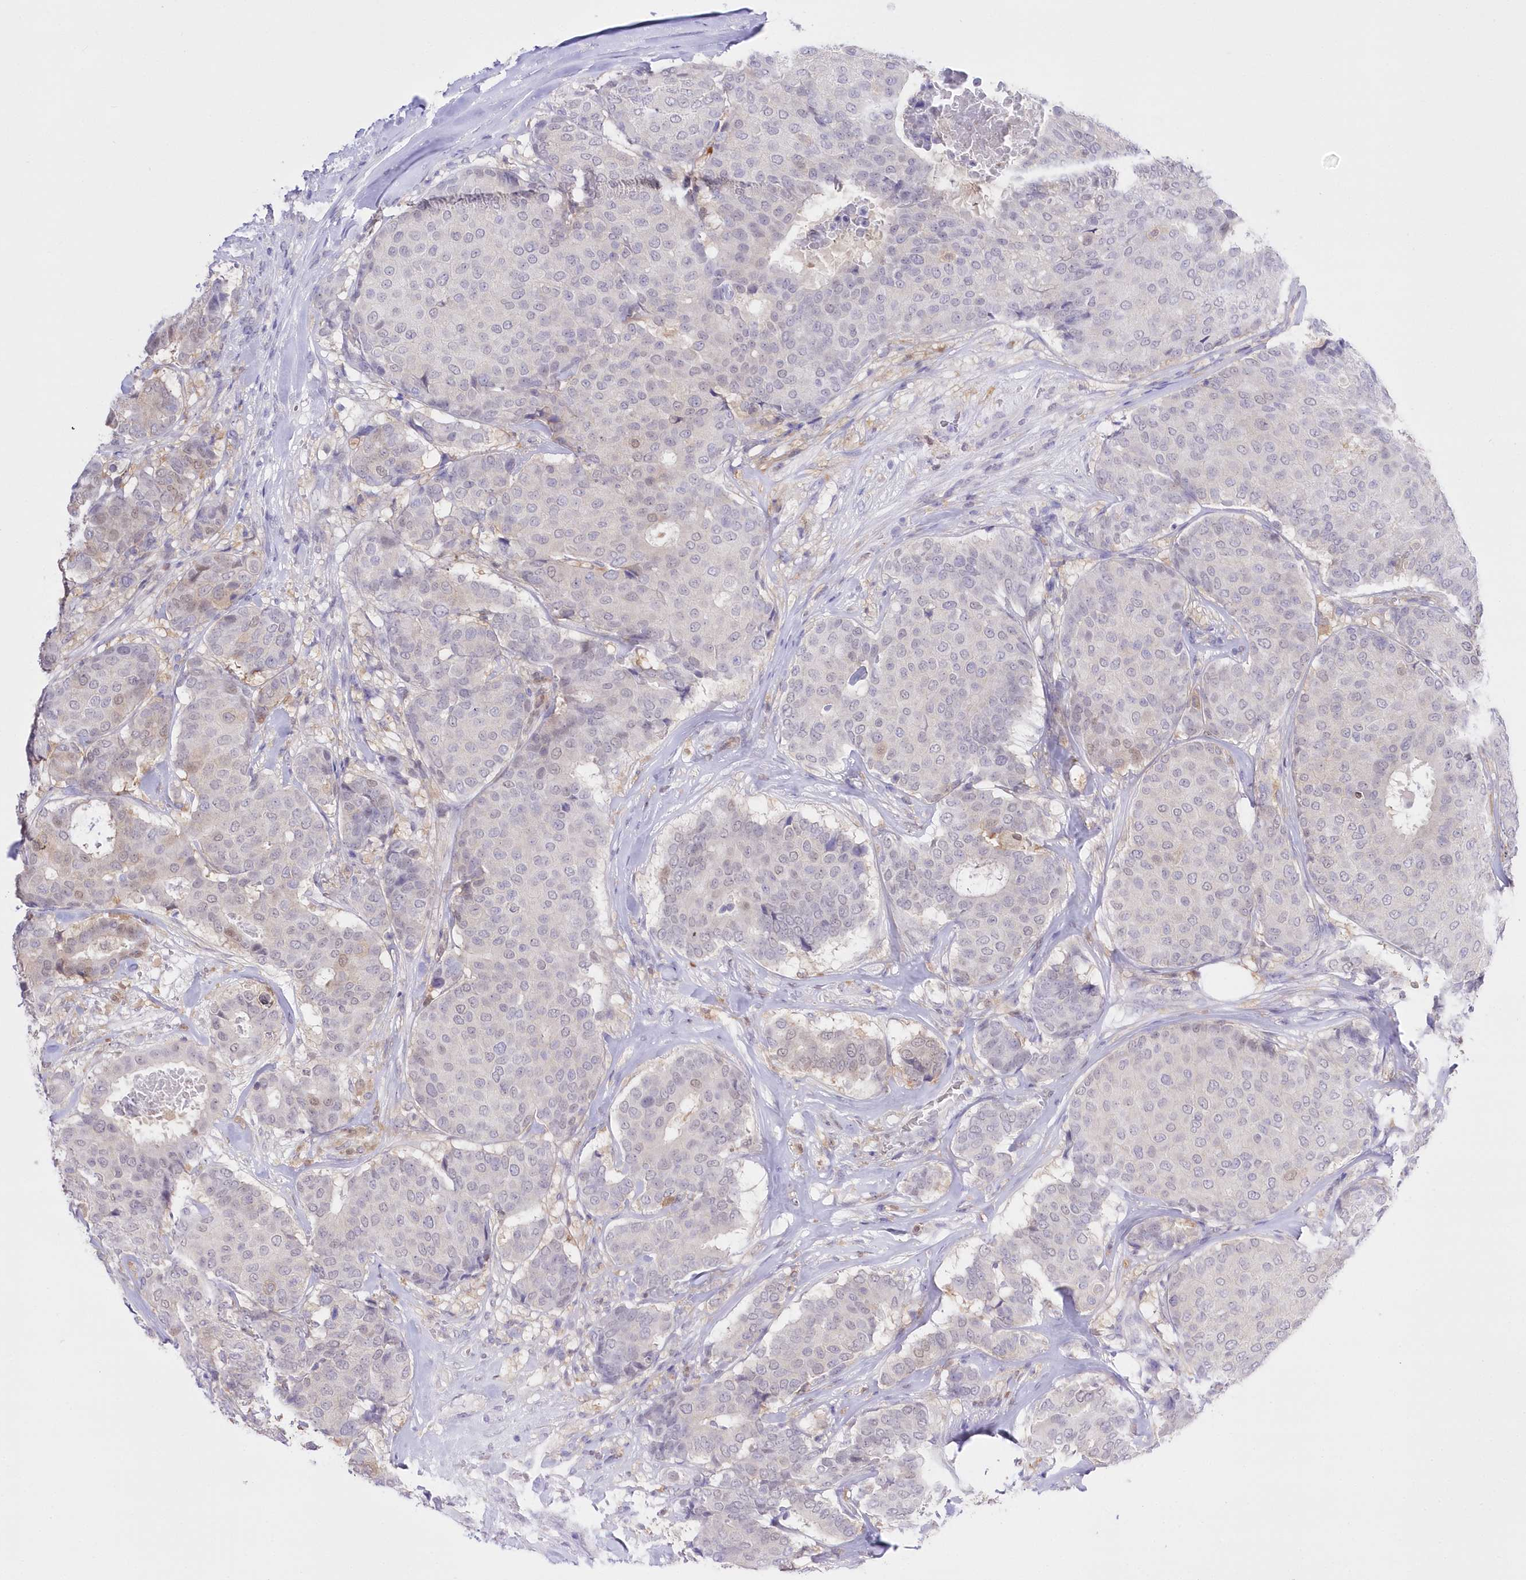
{"staining": {"intensity": "negative", "quantity": "none", "location": "none"}, "tissue": "breast cancer", "cell_type": "Tumor cells", "image_type": "cancer", "snomed": [{"axis": "morphology", "description": "Duct carcinoma"}, {"axis": "topography", "description": "Breast"}], "caption": "Immunohistochemical staining of breast invasive ductal carcinoma shows no significant expression in tumor cells. (DAB immunohistochemistry, high magnification).", "gene": "UBA6", "patient": {"sex": "female", "age": 75}}